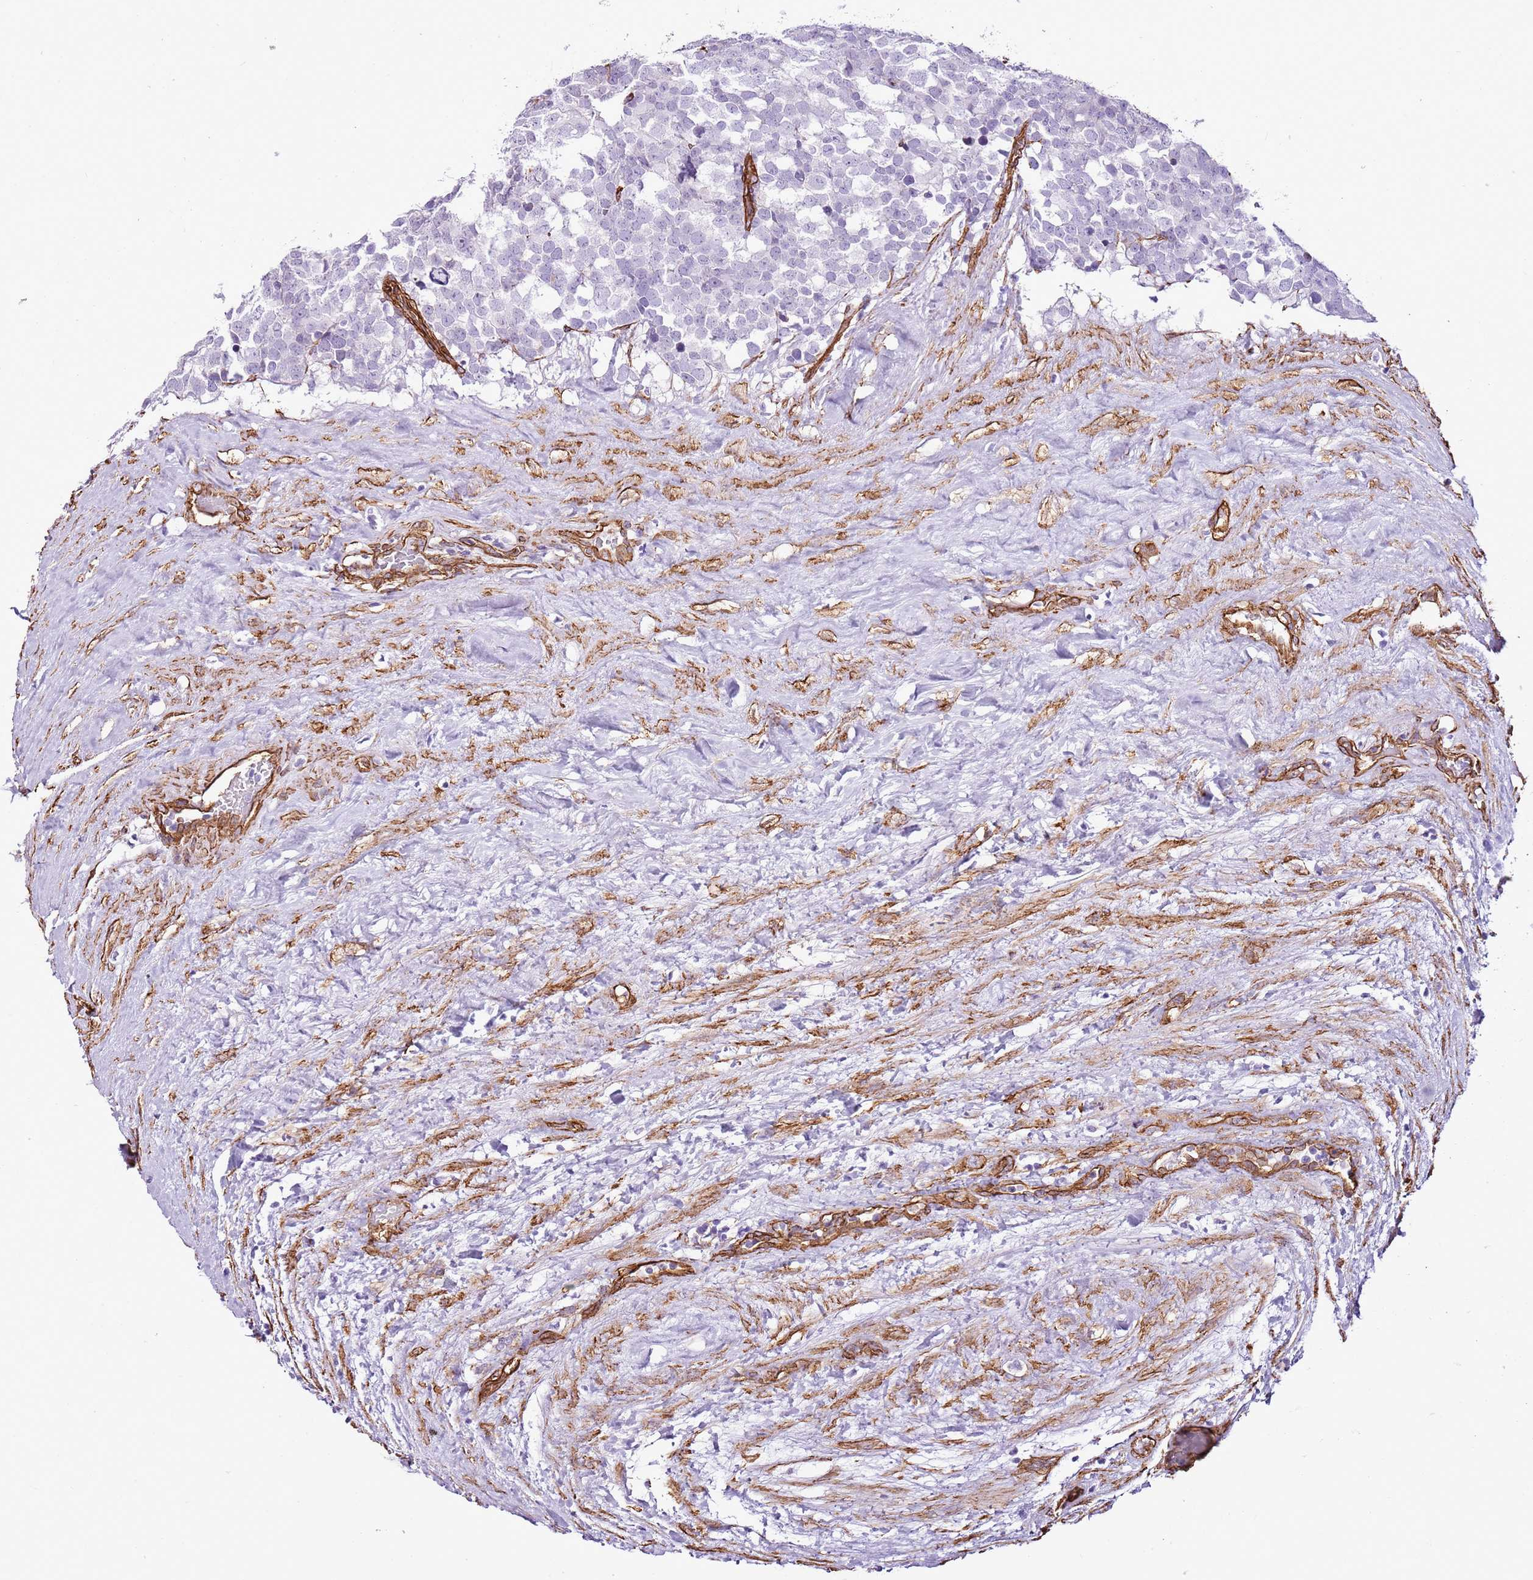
{"staining": {"intensity": "negative", "quantity": "none", "location": "none"}, "tissue": "testis cancer", "cell_type": "Tumor cells", "image_type": "cancer", "snomed": [{"axis": "morphology", "description": "Seminoma, NOS"}, {"axis": "topography", "description": "Testis"}], "caption": "Immunohistochemical staining of human testis seminoma reveals no significant positivity in tumor cells. (DAB (3,3'-diaminobenzidine) immunohistochemistry (IHC), high magnification).", "gene": "CTDSPL", "patient": {"sex": "male", "age": 71}}